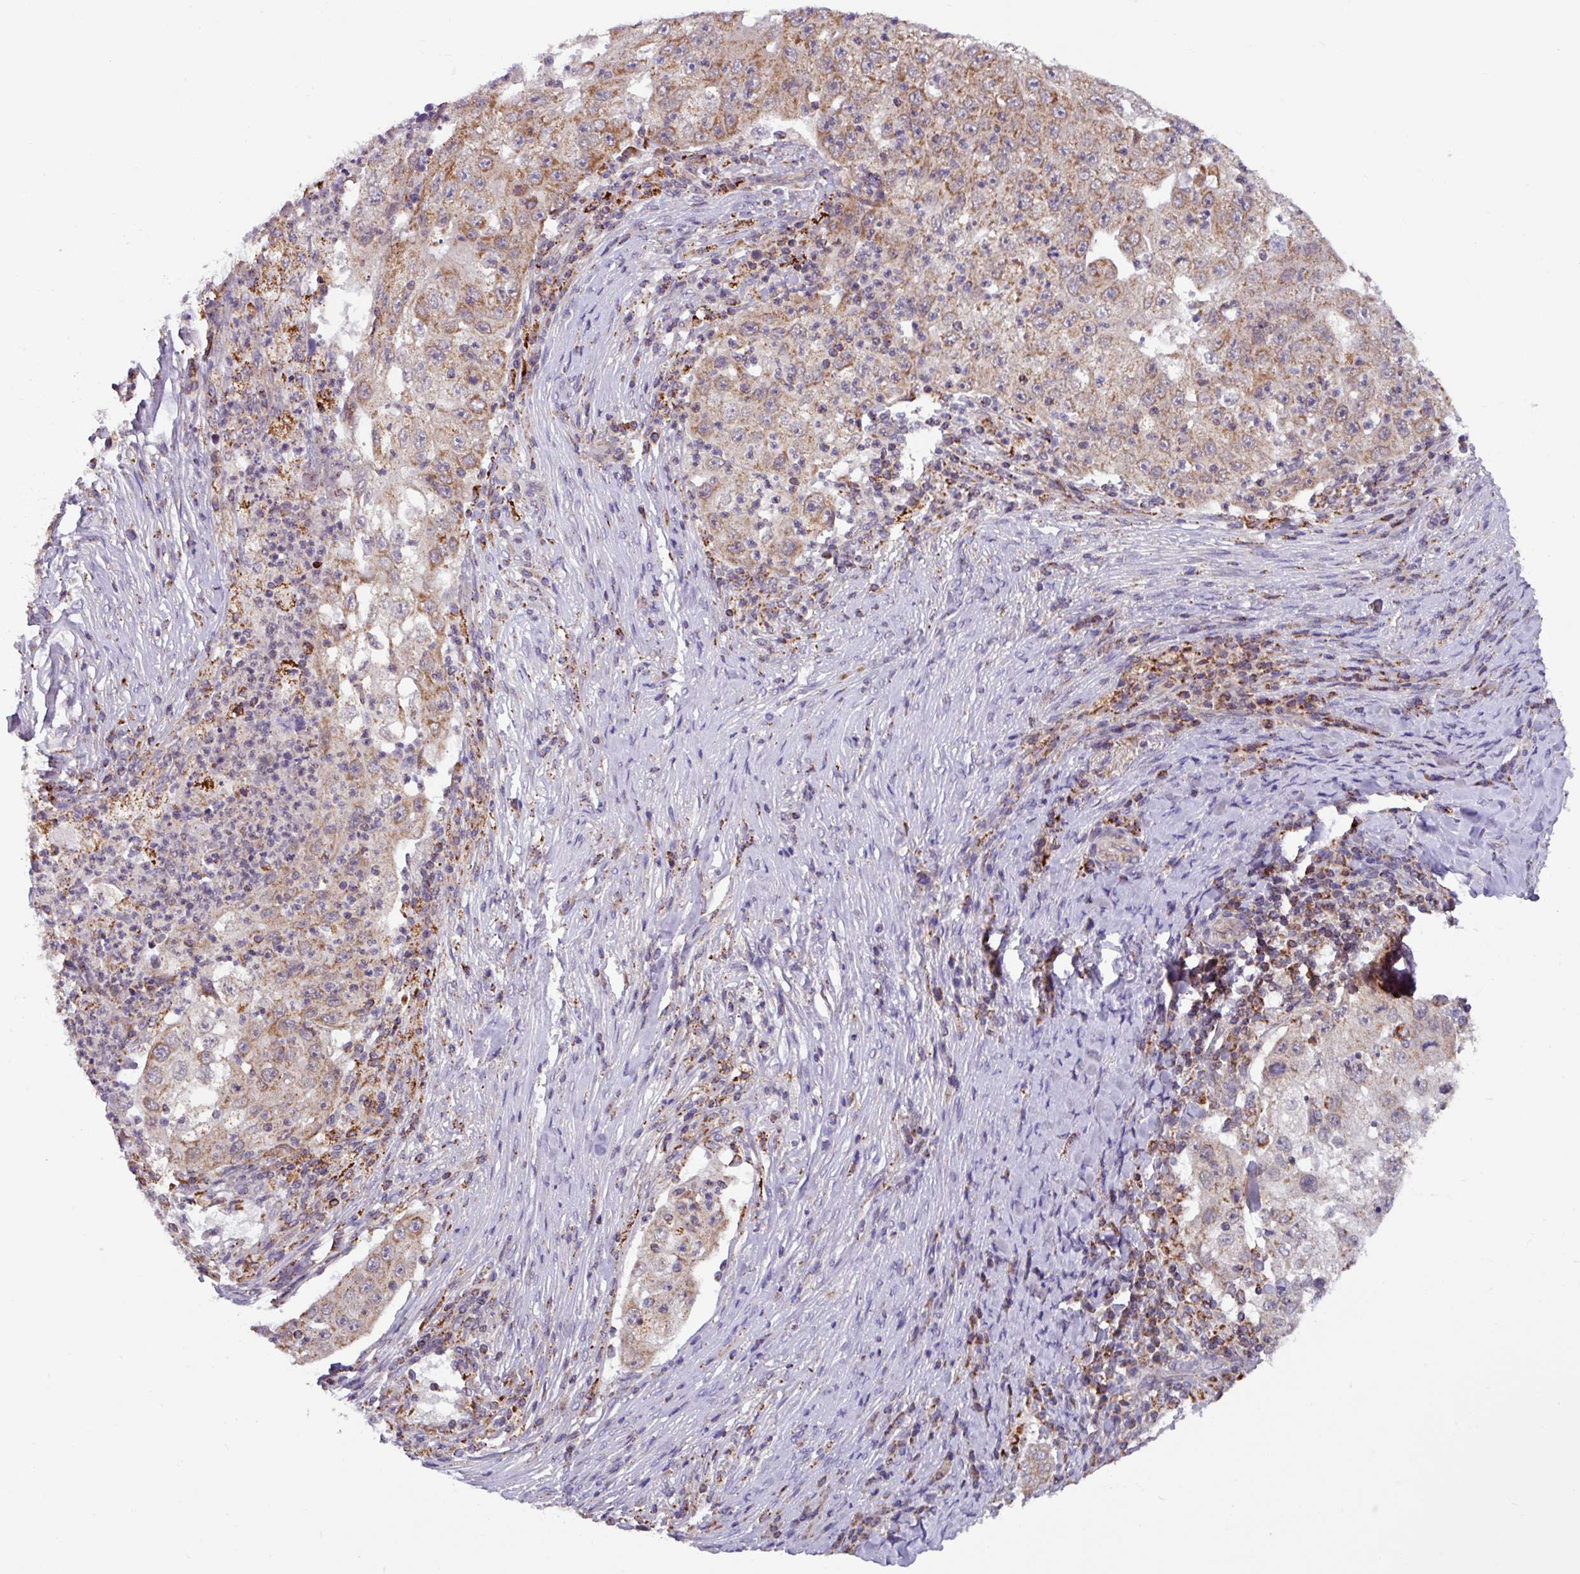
{"staining": {"intensity": "moderate", "quantity": ">75%", "location": "cytoplasmic/membranous"}, "tissue": "lung cancer", "cell_type": "Tumor cells", "image_type": "cancer", "snomed": [{"axis": "morphology", "description": "Squamous cell carcinoma, NOS"}, {"axis": "topography", "description": "Lung"}], "caption": "Squamous cell carcinoma (lung) stained with DAB (3,3'-diaminobenzidine) immunohistochemistry shows medium levels of moderate cytoplasmic/membranous expression in approximately >75% of tumor cells. (DAB IHC with brightfield microscopy, high magnification).", "gene": "AKIRIN1", "patient": {"sex": "male", "age": 64}}